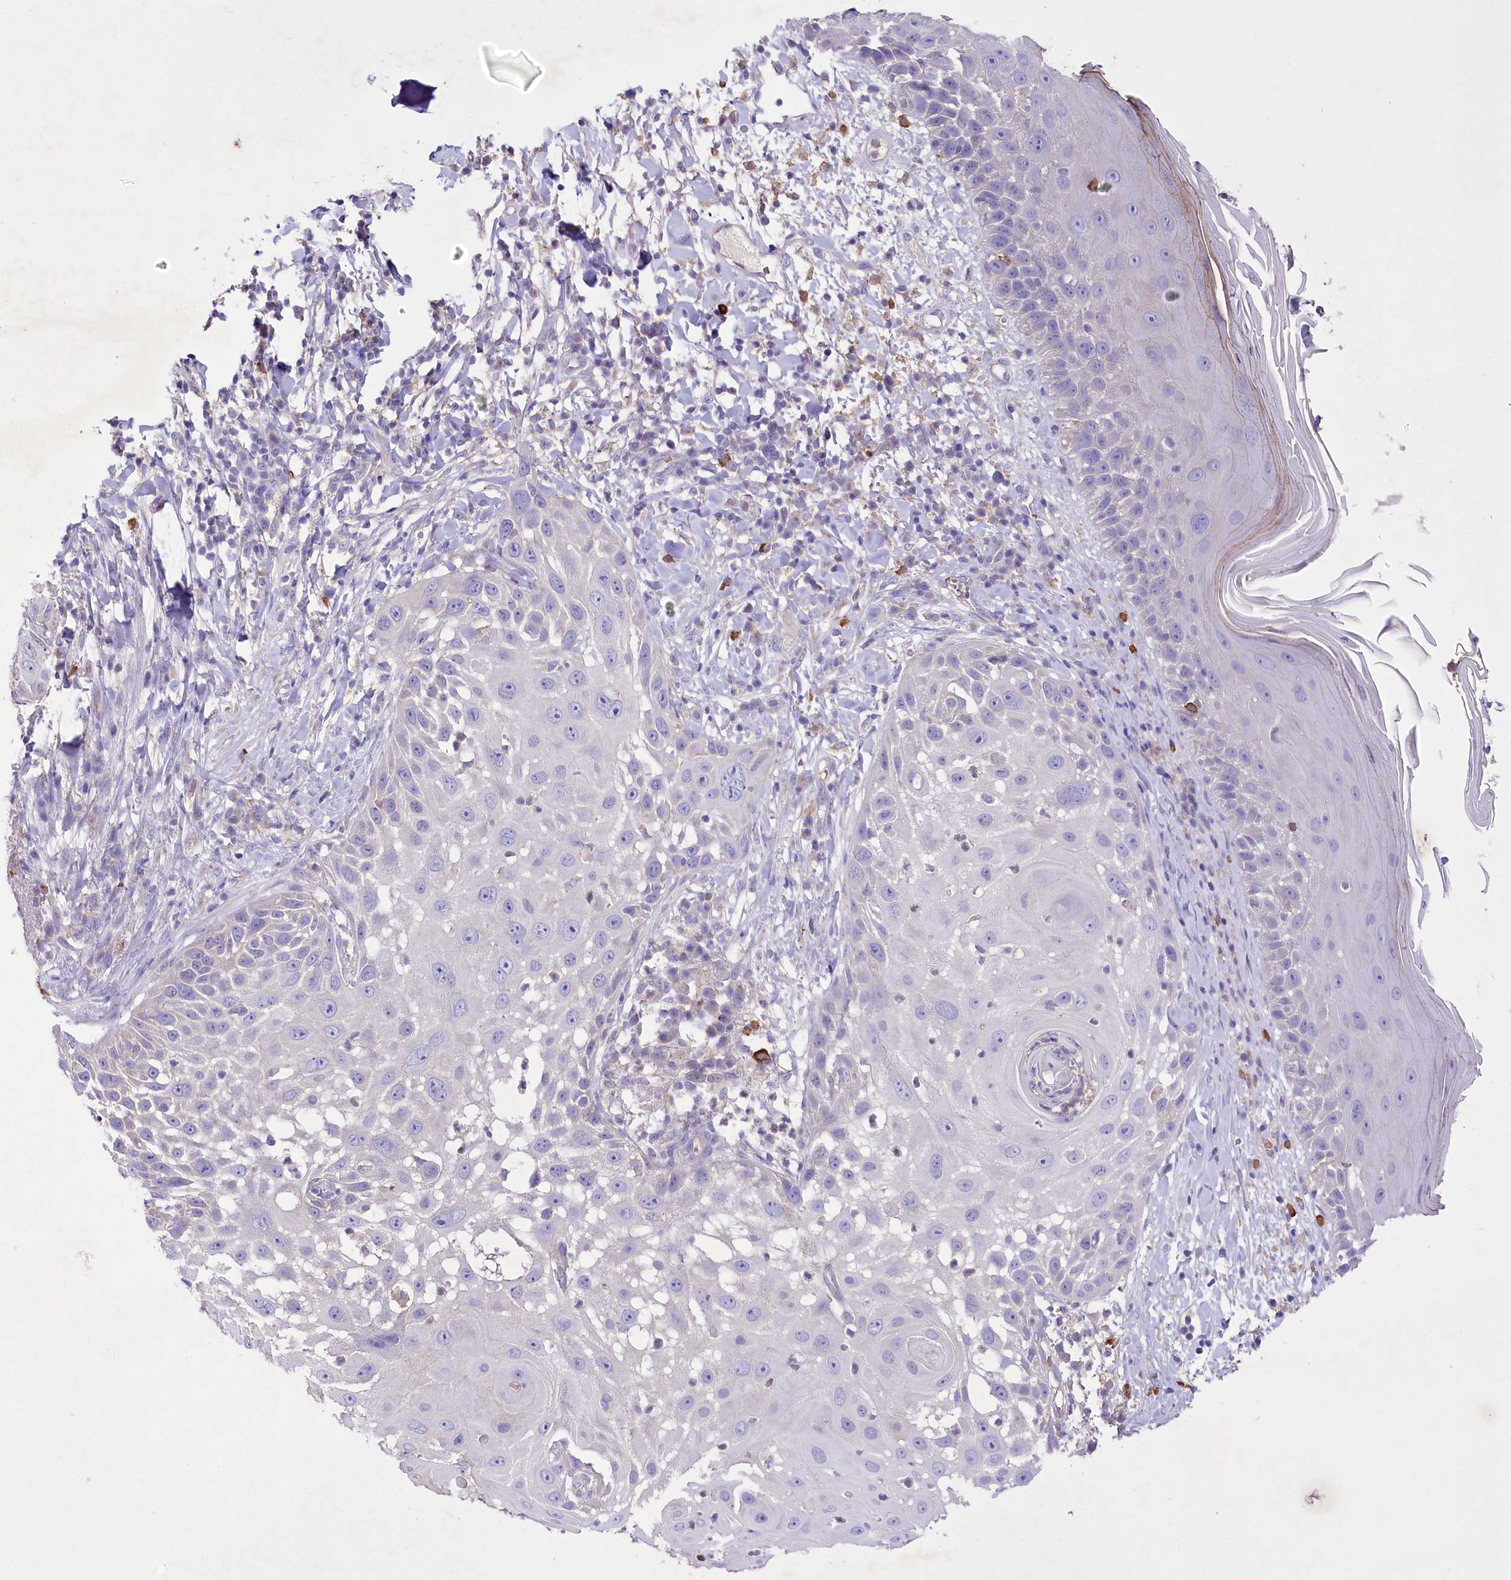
{"staining": {"intensity": "weak", "quantity": "<25%", "location": "cytoplasmic/membranous"}, "tissue": "skin cancer", "cell_type": "Tumor cells", "image_type": "cancer", "snomed": [{"axis": "morphology", "description": "Squamous cell carcinoma, NOS"}, {"axis": "topography", "description": "Skin"}], "caption": "This micrograph is of skin cancer stained with immunohistochemistry (IHC) to label a protein in brown with the nuclei are counter-stained blue. There is no staining in tumor cells.", "gene": "PRSS53", "patient": {"sex": "female", "age": 44}}